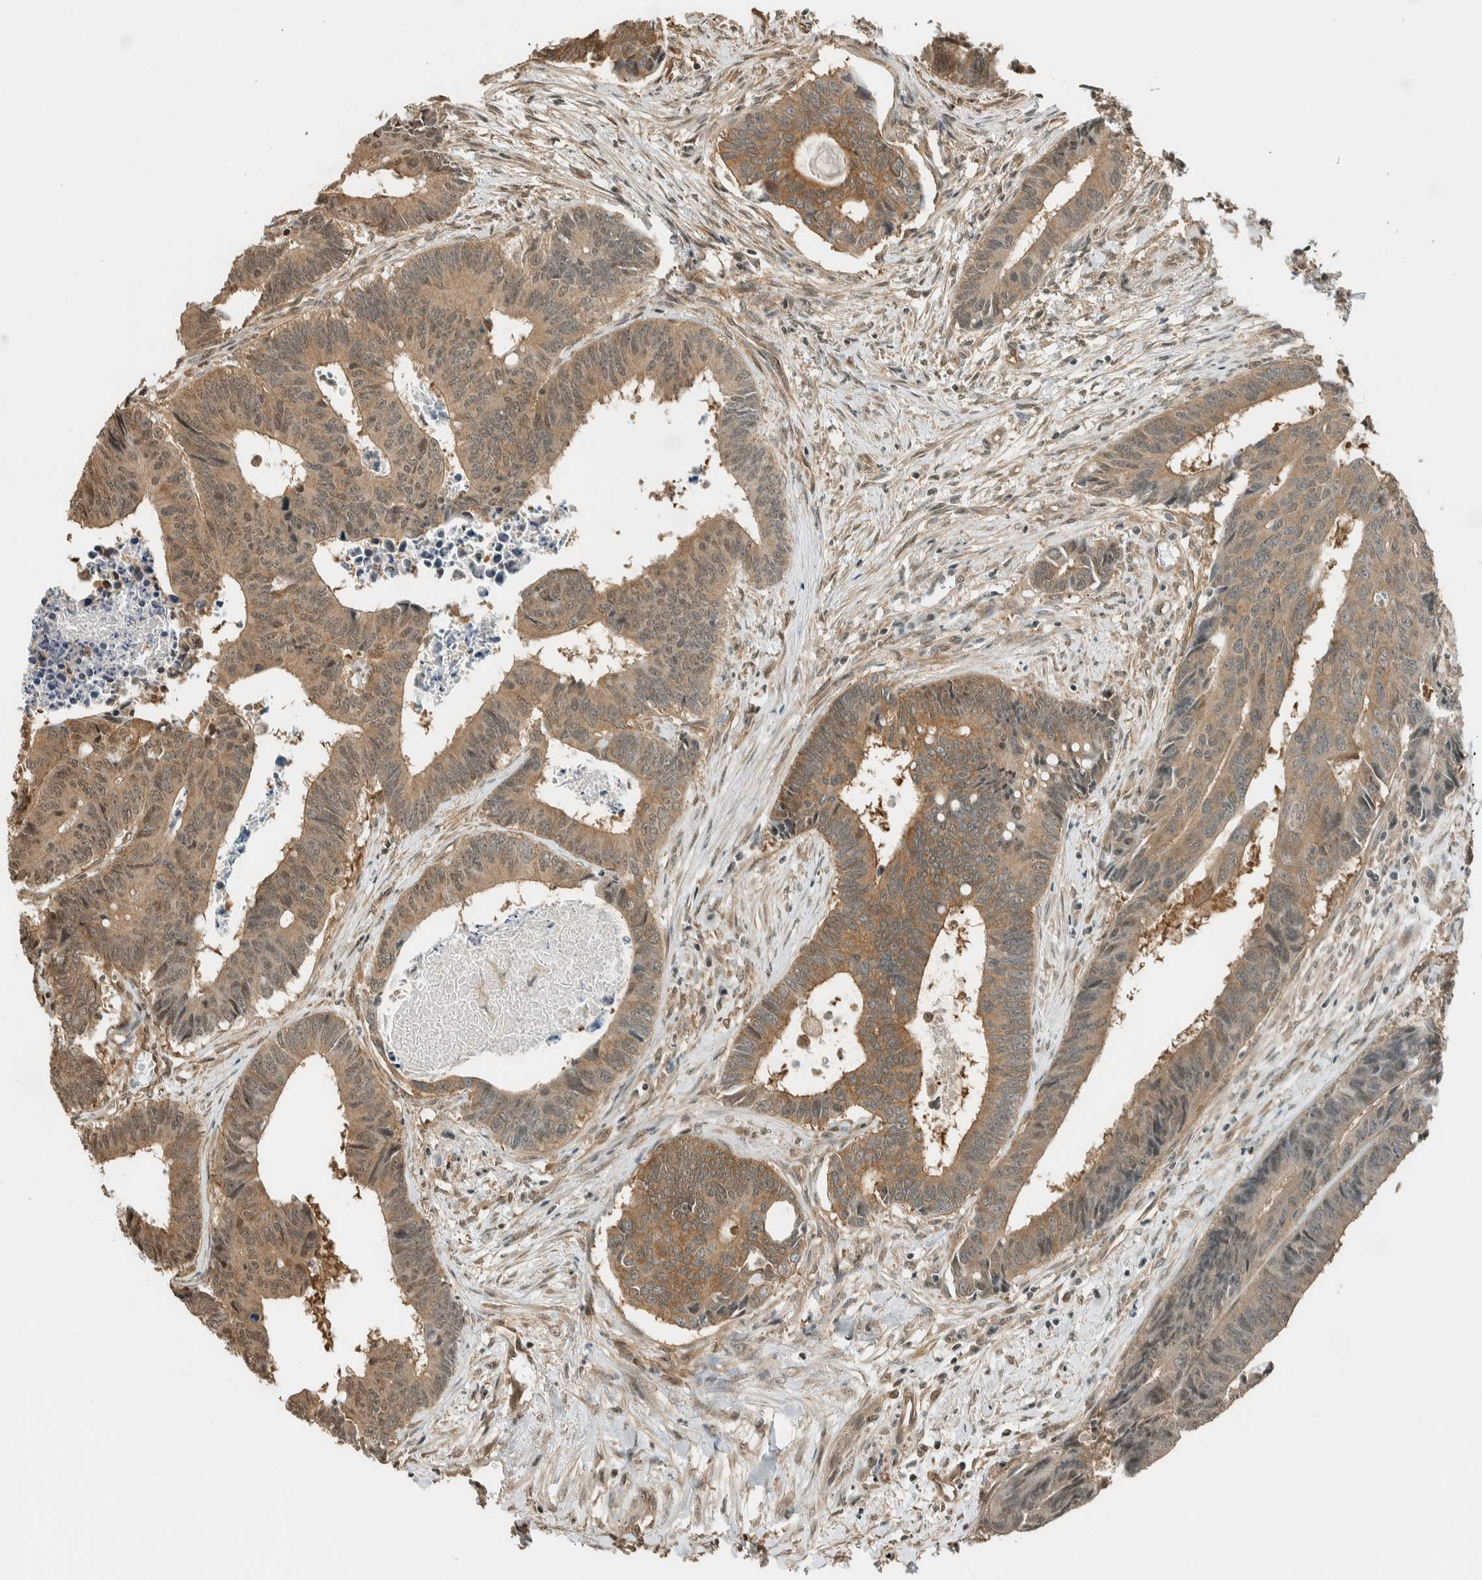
{"staining": {"intensity": "moderate", "quantity": ">75%", "location": "cytoplasmic/membranous"}, "tissue": "colorectal cancer", "cell_type": "Tumor cells", "image_type": "cancer", "snomed": [{"axis": "morphology", "description": "Adenocarcinoma, NOS"}, {"axis": "topography", "description": "Rectum"}], "caption": "There is medium levels of moderate cytoplasmic/membranous staining in tumor cells of colorectal adenocarcinoma, as demonstrated by immunohistochemical staining (brown color).", "gene": "NIBAN2", "patient": {"sex": "male", "age": 84}}